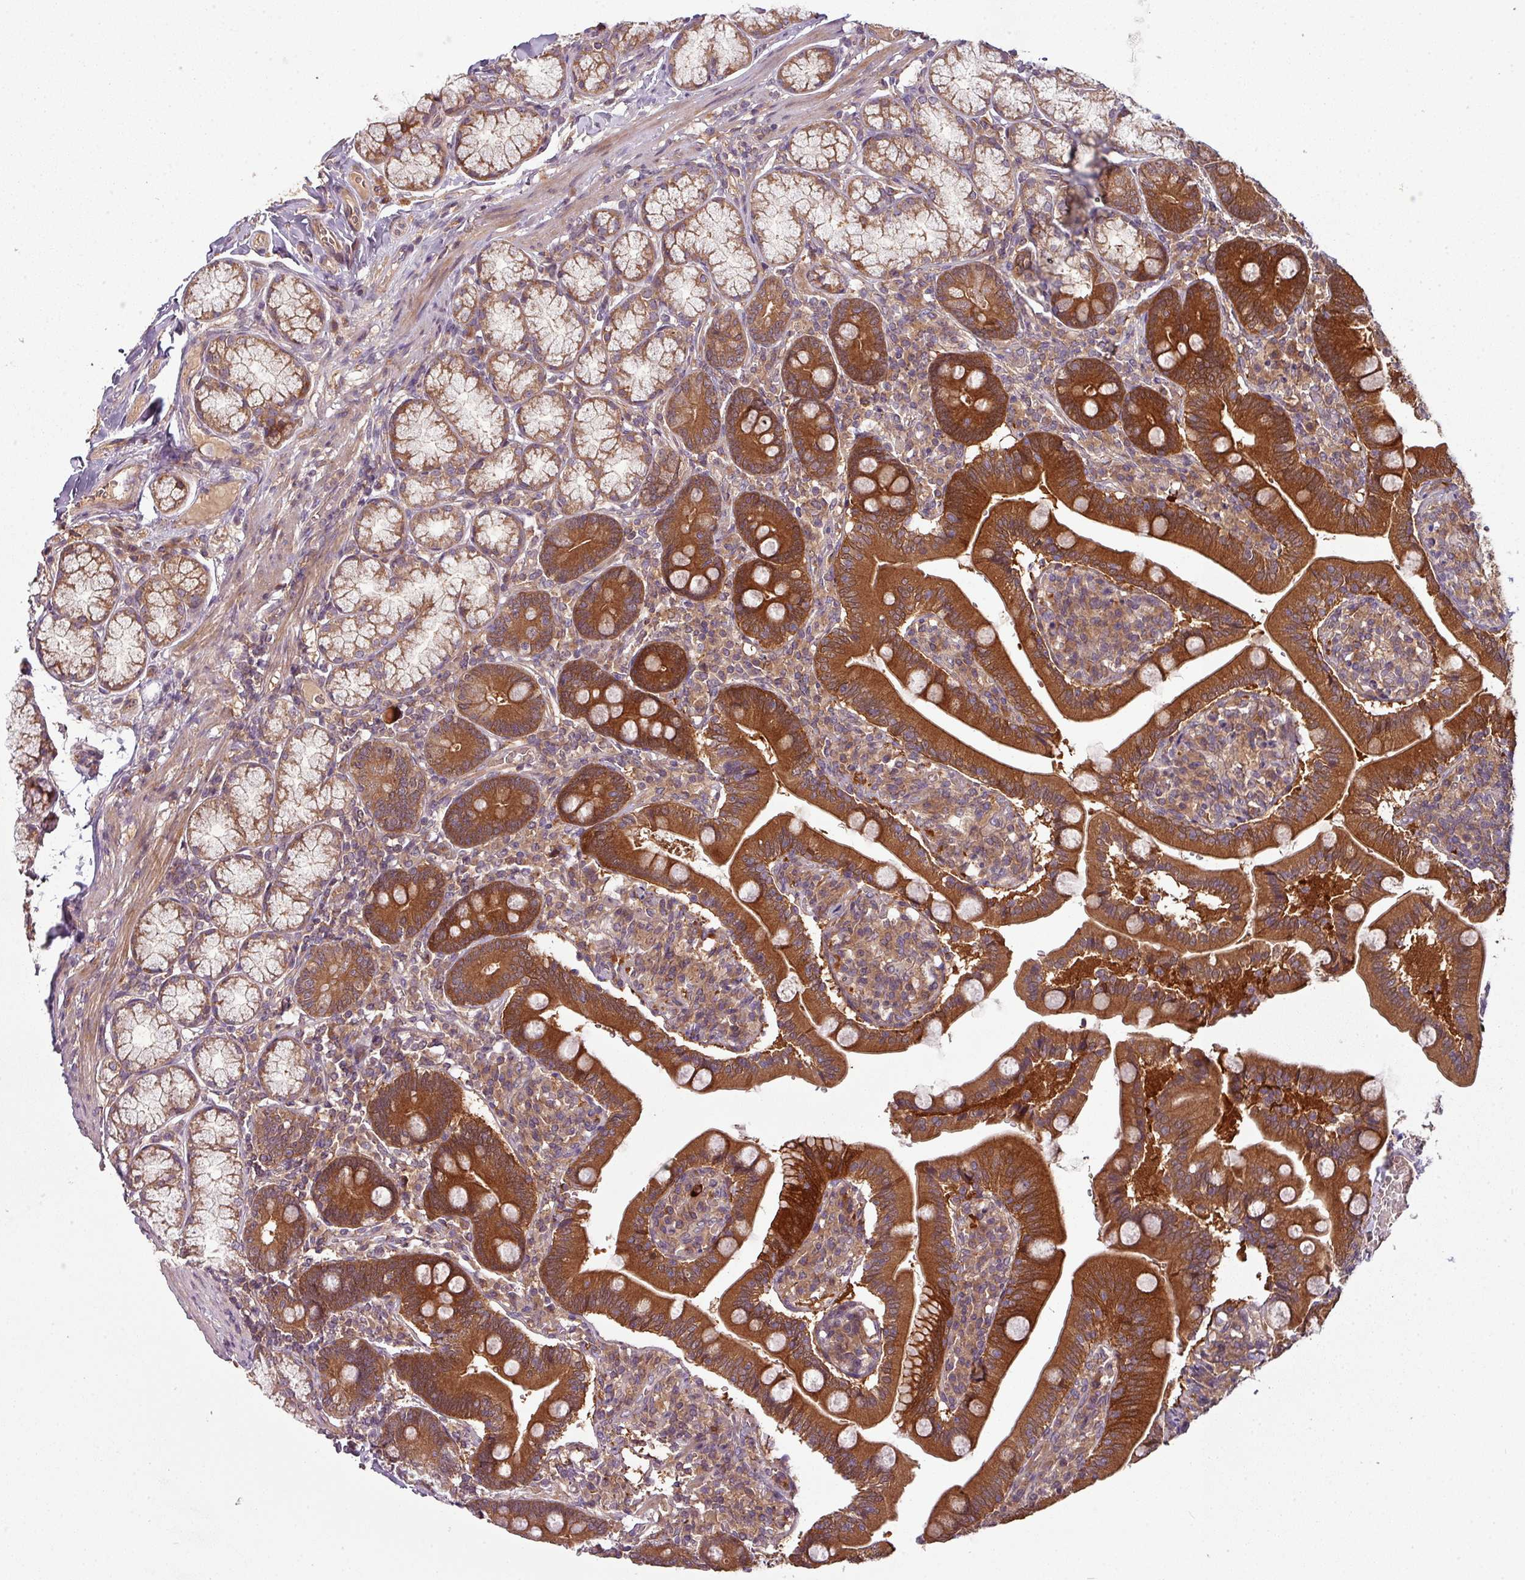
{"staining": {"intensity": "strong", "quantity": ">75%", "location": "cytoplasmic/membranous"}, "tissue": "duodenum", "cell_type": "Glandular cells", "image_type": "normal", "snomed": [{"axis": "morphology", "description": "Normal tissue, NOS"}, {"axis": "topography", "description": "Duodenum"}], "caption": "Immunohistochemistry micrograph of benign duodenum: duodenum stained using IHC shows high levels of strong protein expression localized specifically in the cytoplasmic/membranous of glandular cells, appearing as a cytoplasmic/membranous brown color.", "gene": "GSKIP", "patient": {"sex": "female", "age": 67}}